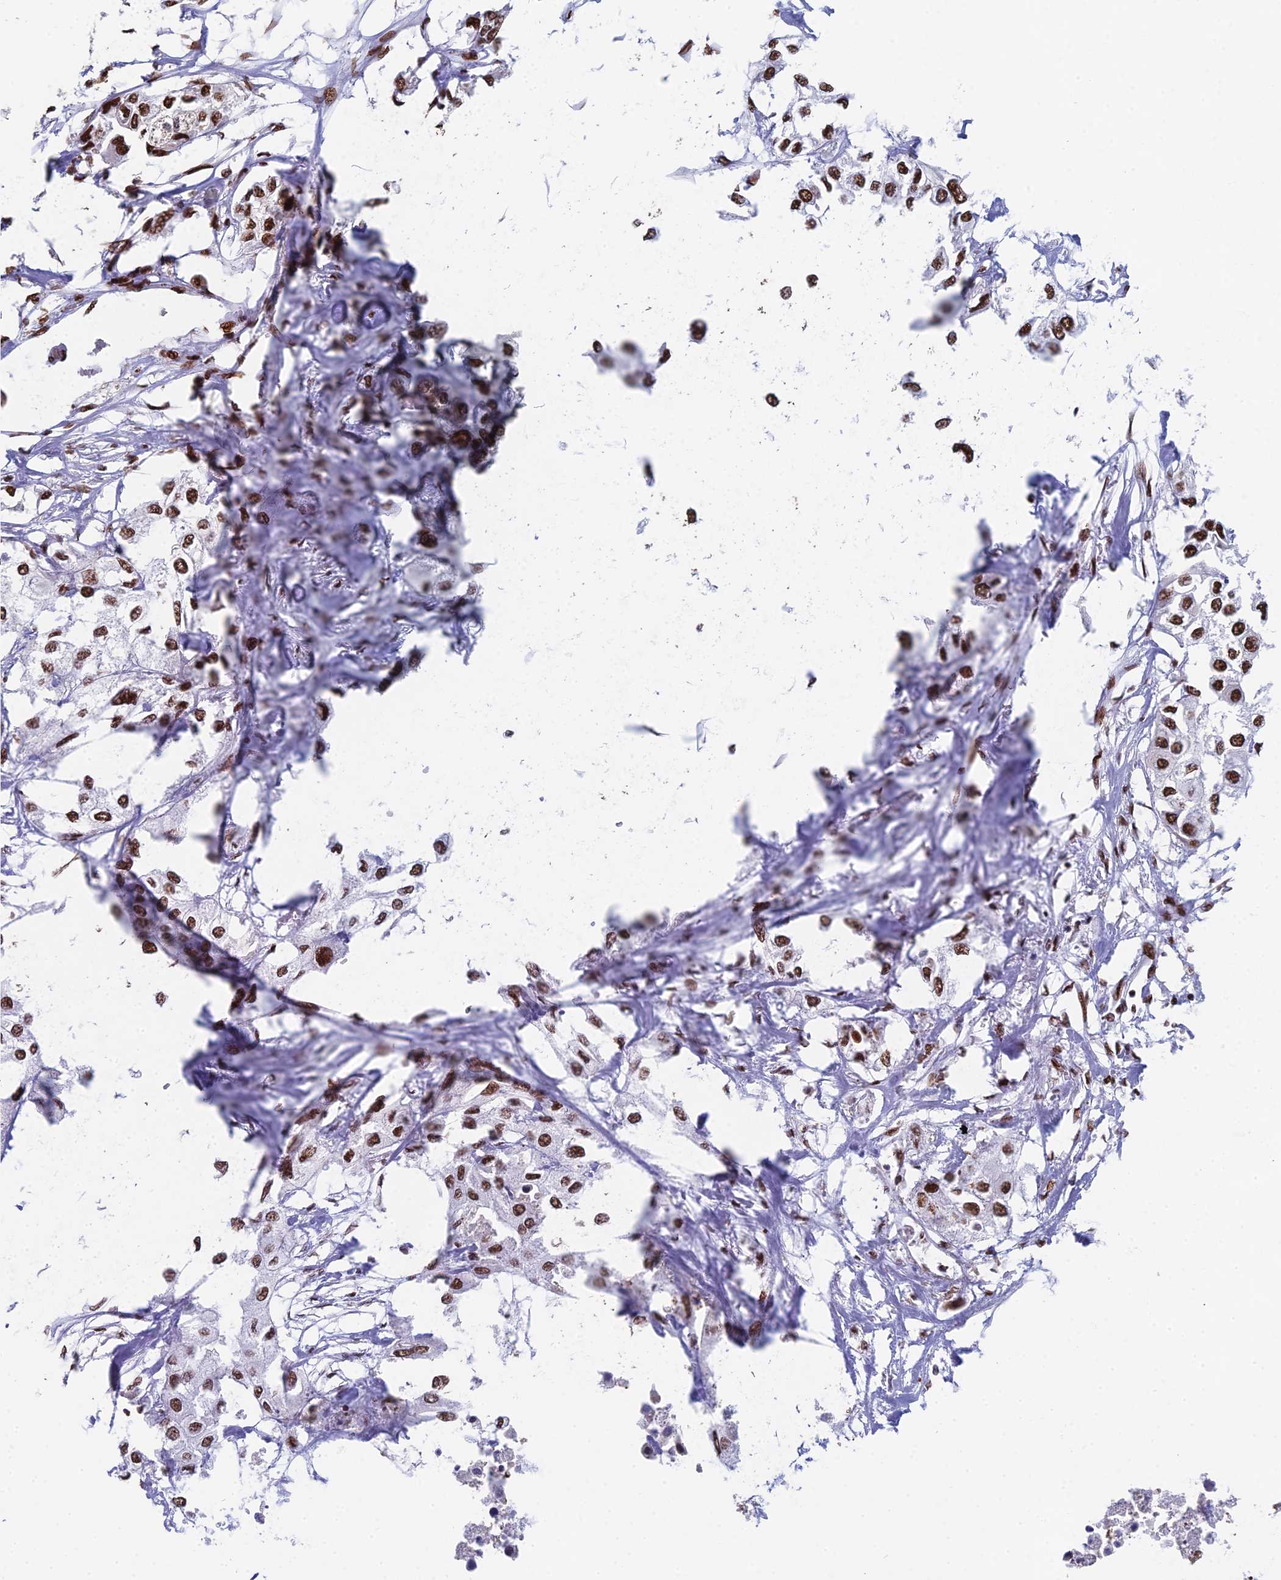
{"staining": {"intensity": "strong", "quantity": ">75%", "location": "nuclear"}, "tissue": "urothelial cancer", "cell_type": "Tumor cells", "image_type": "cancer", "snomed": [{"axis": "morphology", "description": "Urothelial carcinoma, High grade"}, {"axis": "topography", "description": "Urinary bladder"}], "caption": "DAB immunohistochemical staining of human urothelial cancer displays strong nuclear protein positivity in approximately >75% of tumor cells.", "gene": "SF3B3", "patient": {"sex": "male", "age": 64}}